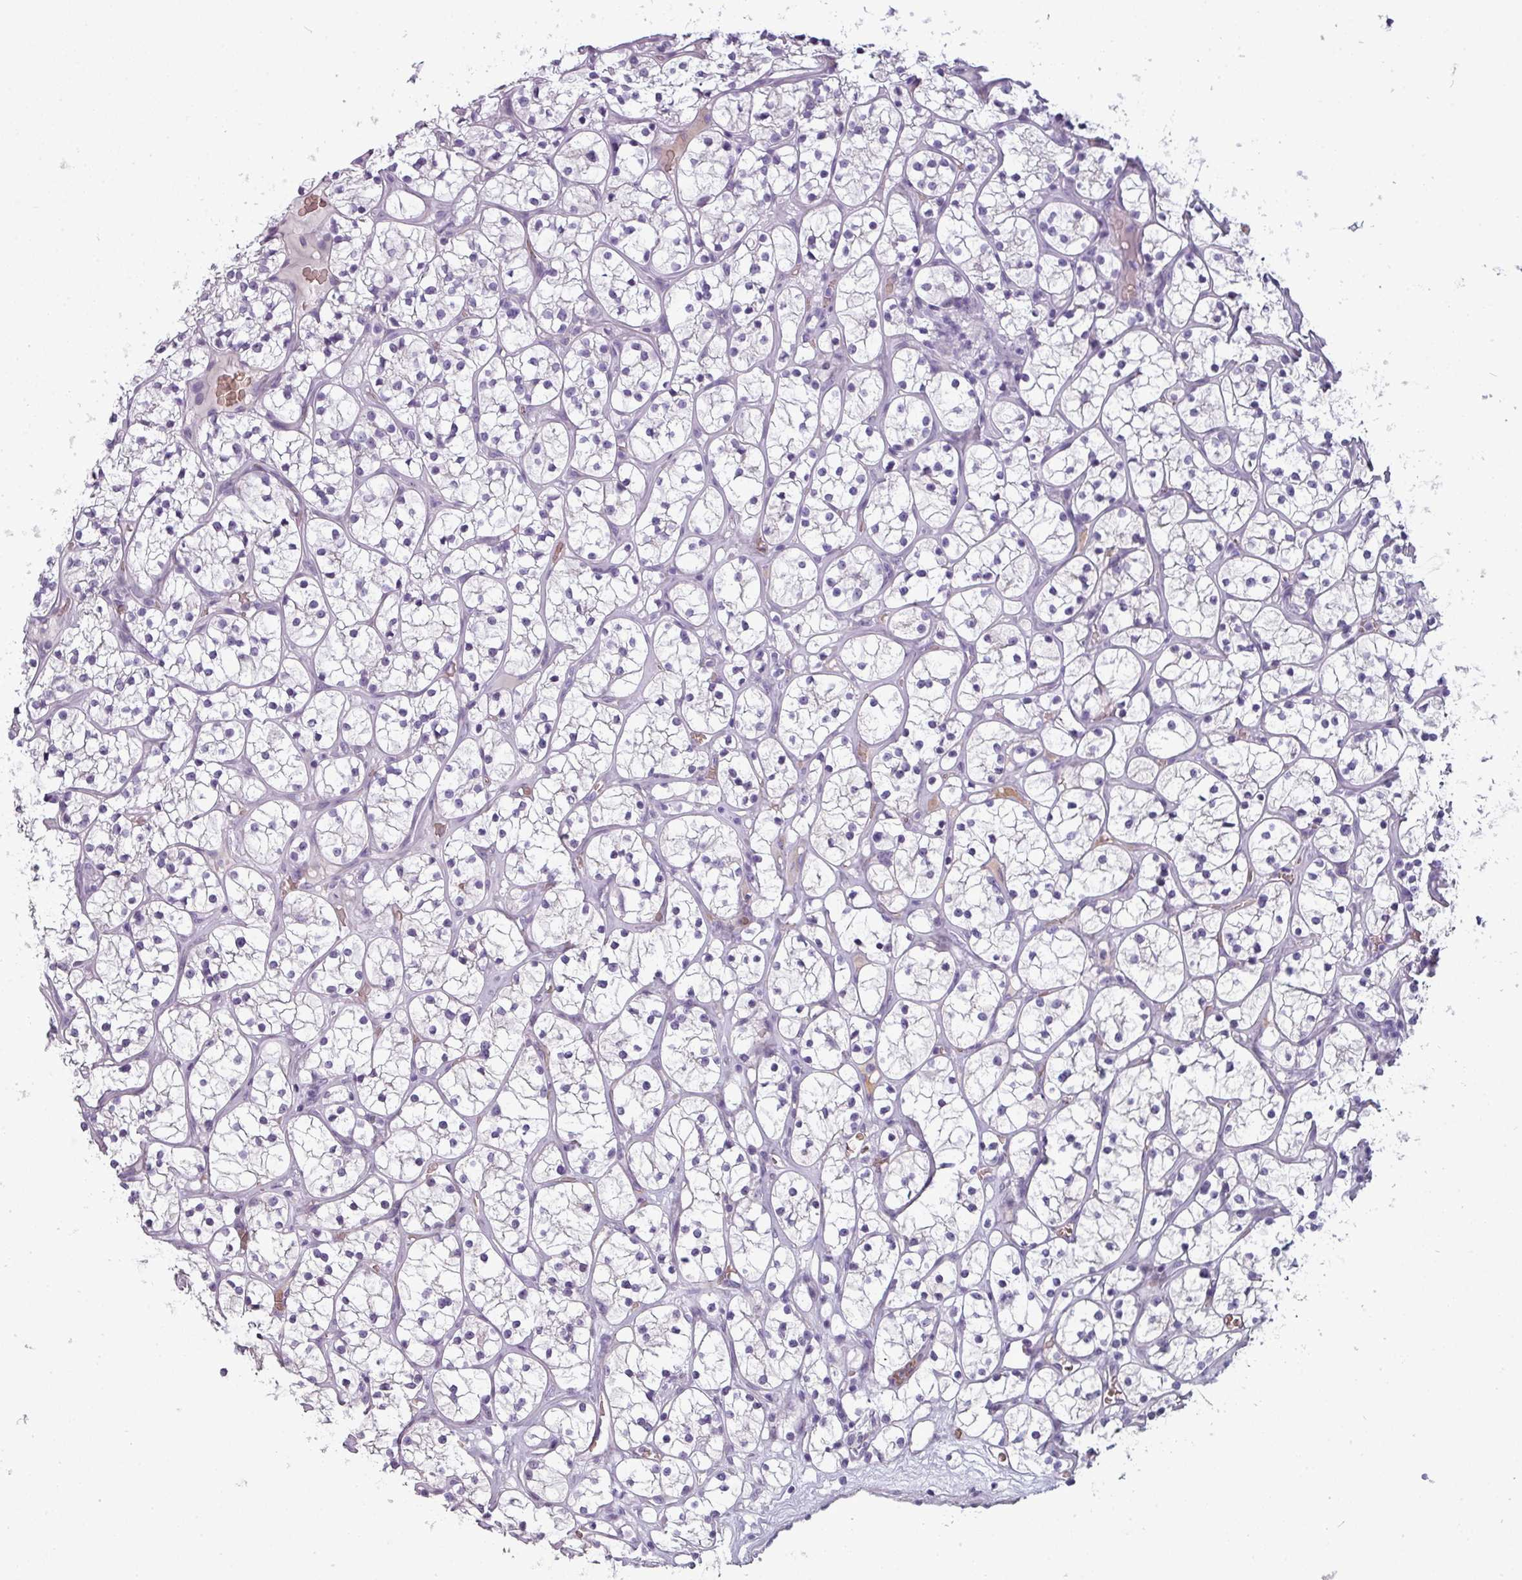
{"staining": {"intensity": "negative", "quantity": "none", "location": "none"}, "tissue": "renal cancer", "cell_type": "Tumor cells", "image_type": "cancer", "snomed": [{"axis": "morphology", "description": "Adenocarcinoma, NOS"}, {"axis": "topography", "description": "Kidney"}], "caption": "Tumor cells show no significant expression in renal cancer (adenocarcinoma).", "gene": "AREL1", "patient": {"sex": "female", "age": 64}}